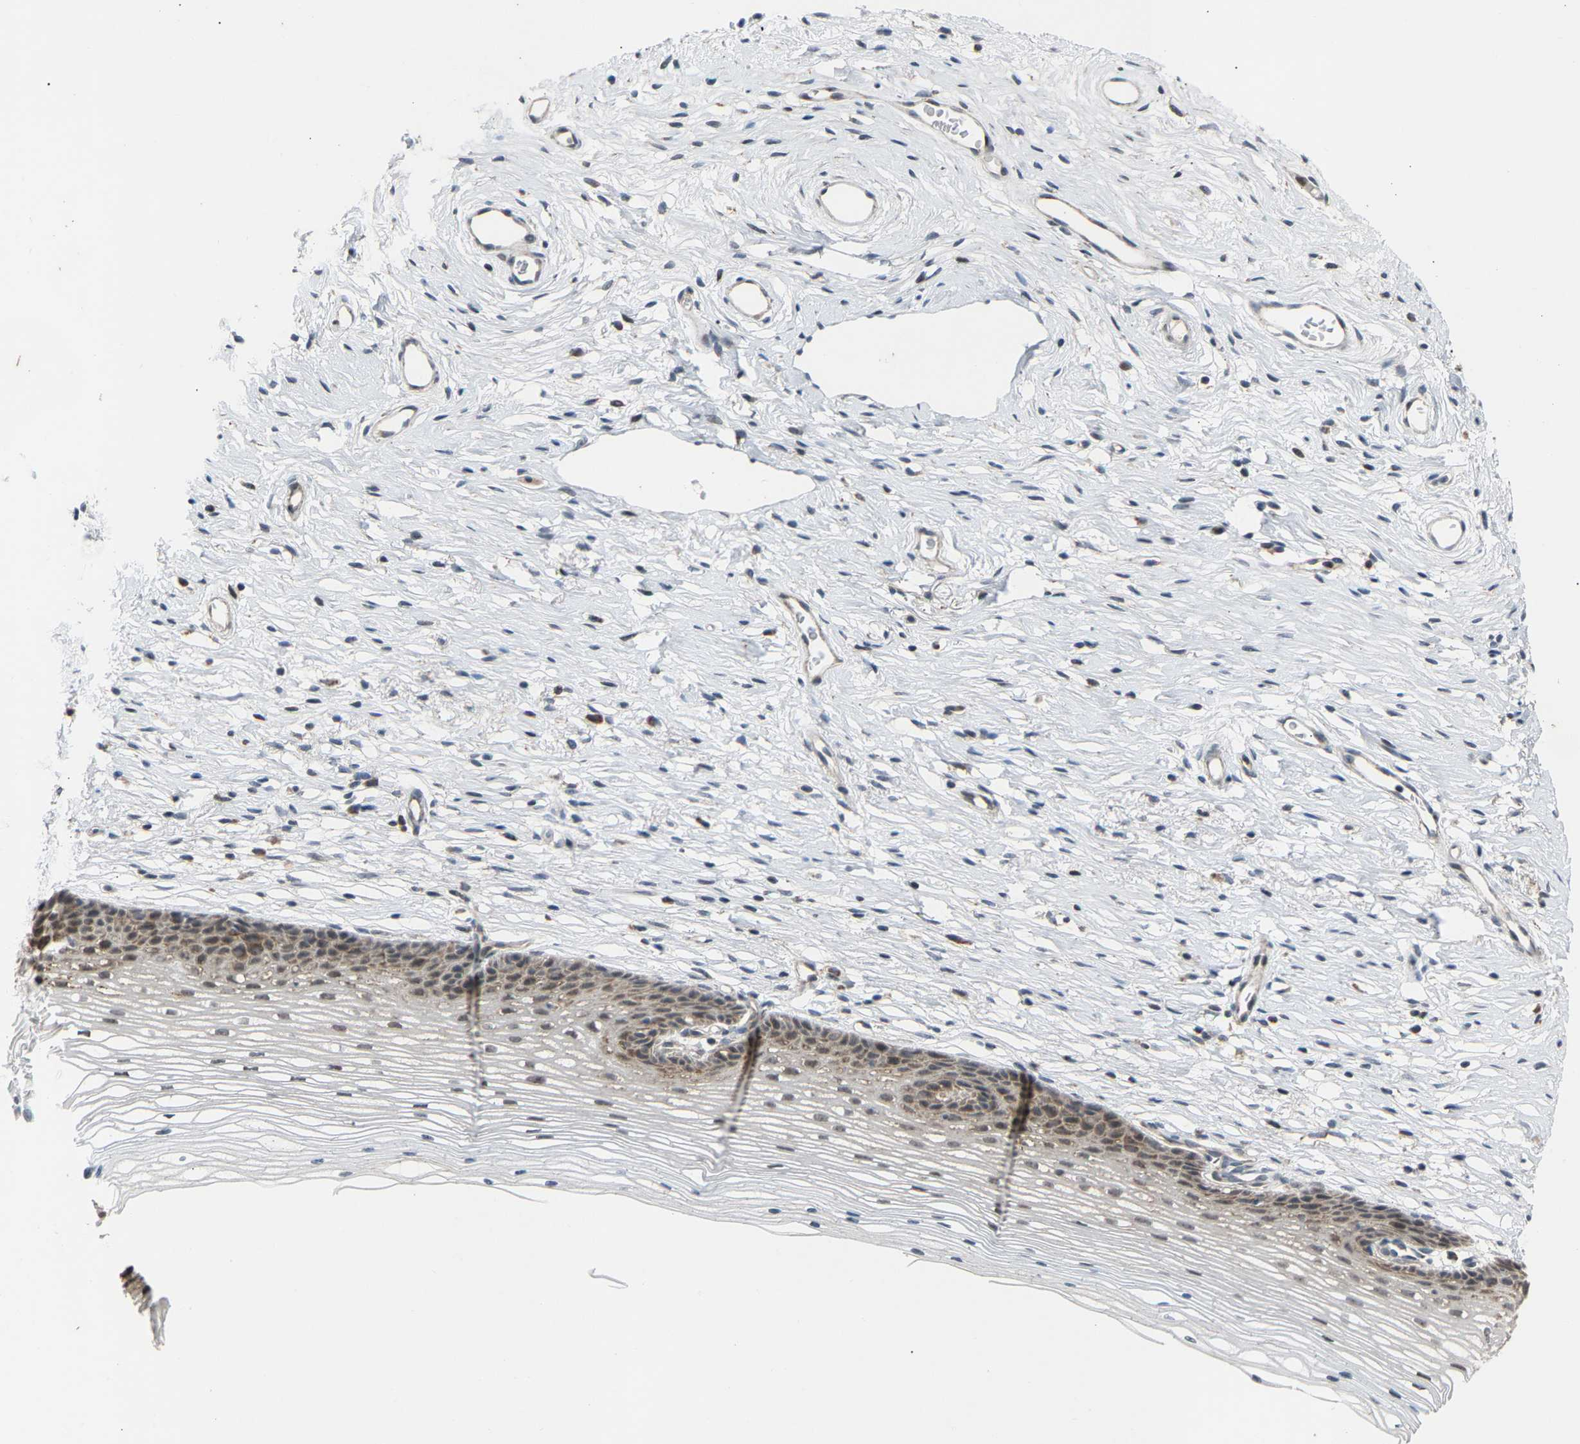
{"staining": {"intensity": "weak", "quantity": ">75%", "location": "cytoplasmic/membranous"}, "tissue": "cervix", "cell_type": "Glandular cells", "image_type": "normal", "snomed": [{"axis": "morphology", "description": "Normal tissue, NOS"}, {"axis": "topography", "description": "Cervix"}], "caption": "Cervix stained for a protein (brown) reveals weak cytoplasmic/membranous positive expression in about >75% of glandular cells.", "gene": "SLIRP", "patient": {"sex": "female", "age": 77}}